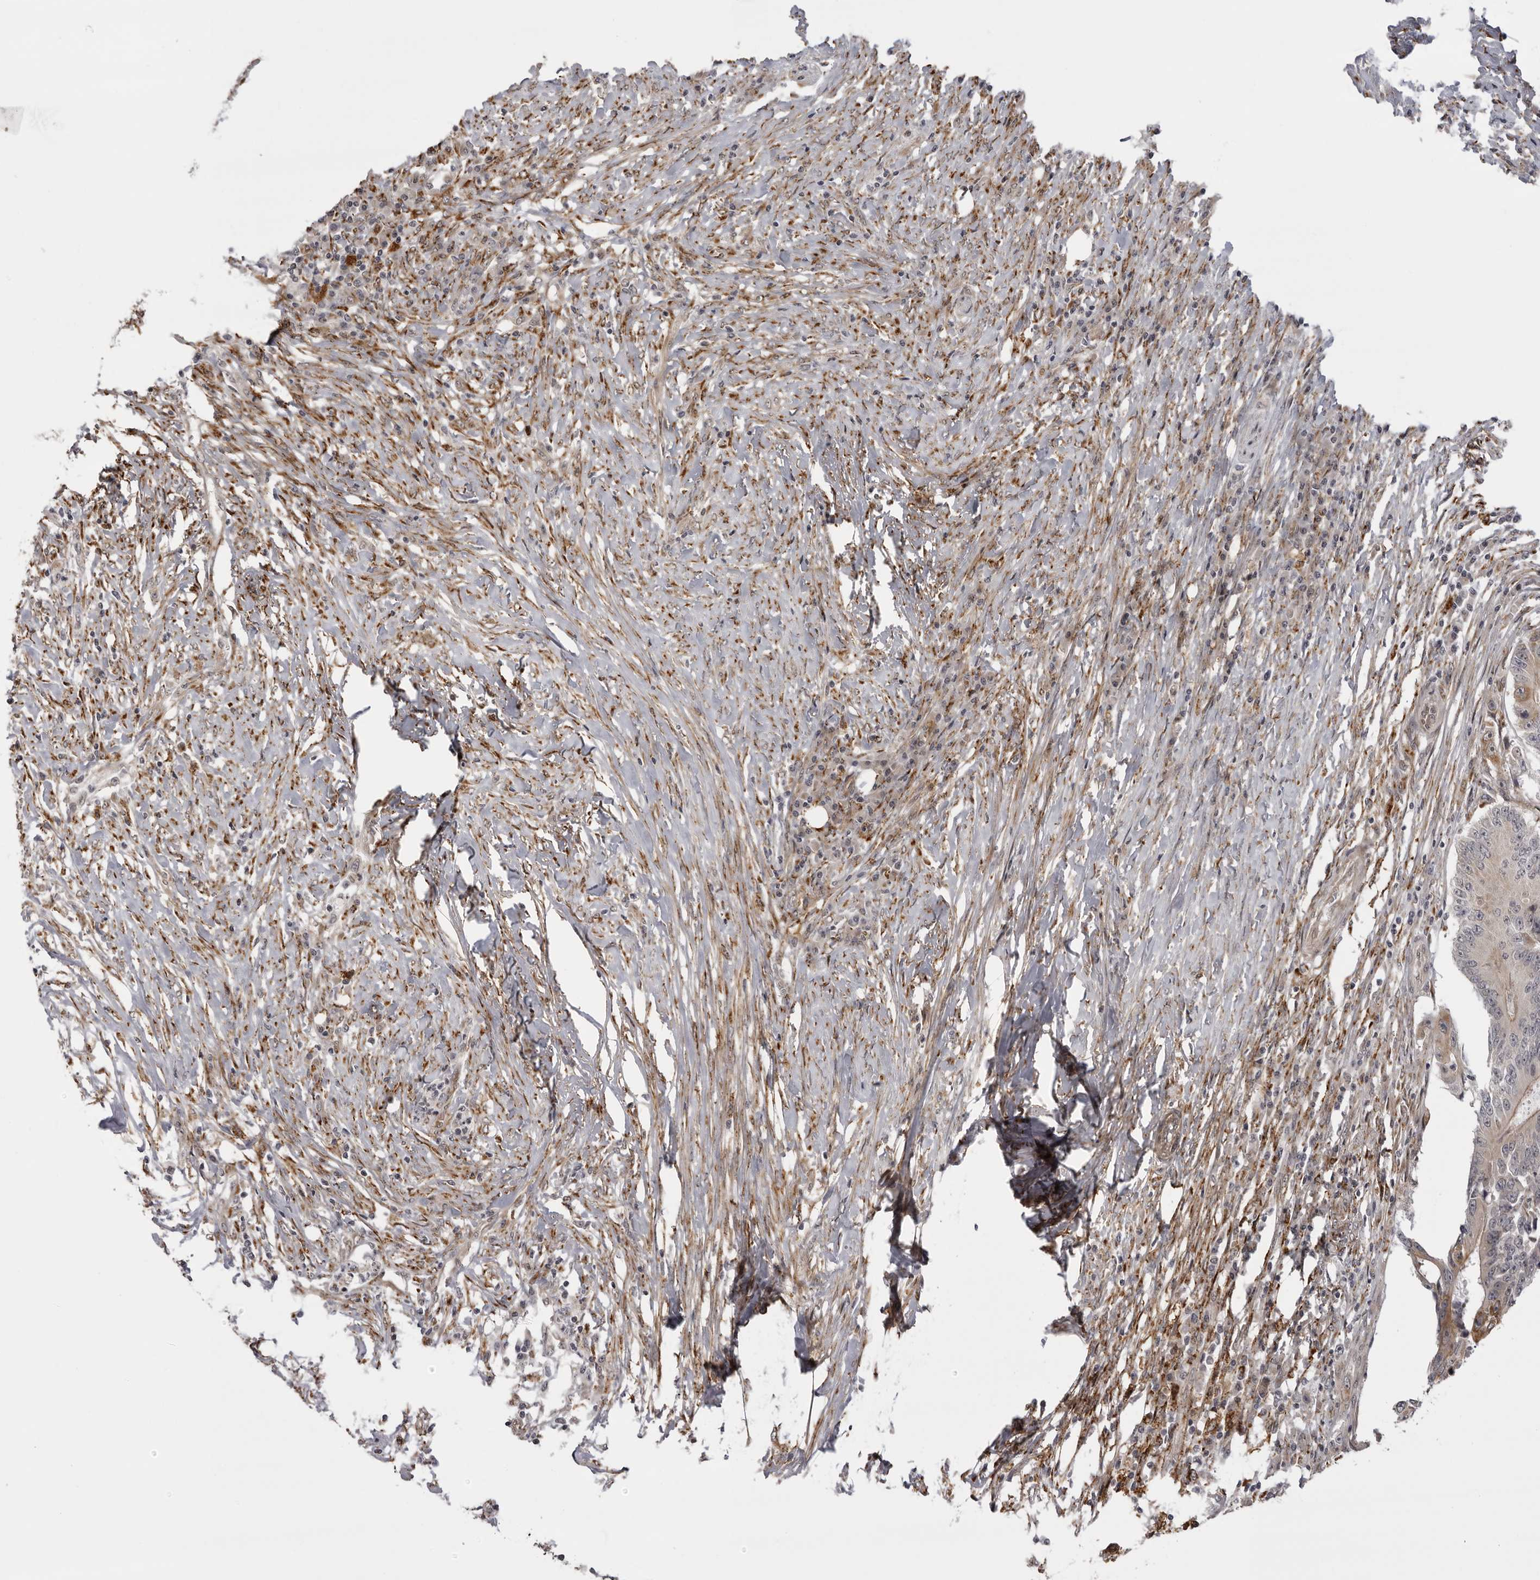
{"staining": {"intensity": "weak", "quantity": "<25%", "location": "cytoplasmic/membranous"}, "tissue": "colorectal cancer", "cell_type": "Tumor cells", "image_type": "cancer", "snomed": [{"axis": "morphology", "description": "Adenocarcinoma, NOS"}, {"axis": "topography", "description": "Colon"}], "caption": "Immunohistochemistry (IHC) photomicrograph of neoplastic tissue: human colorectal adenocarcinoma stained with DAB demonstrates no significant protein expression in tumor cells.", "gene": "DNAH14", "patient": {"sex": "male", "age": 83}}